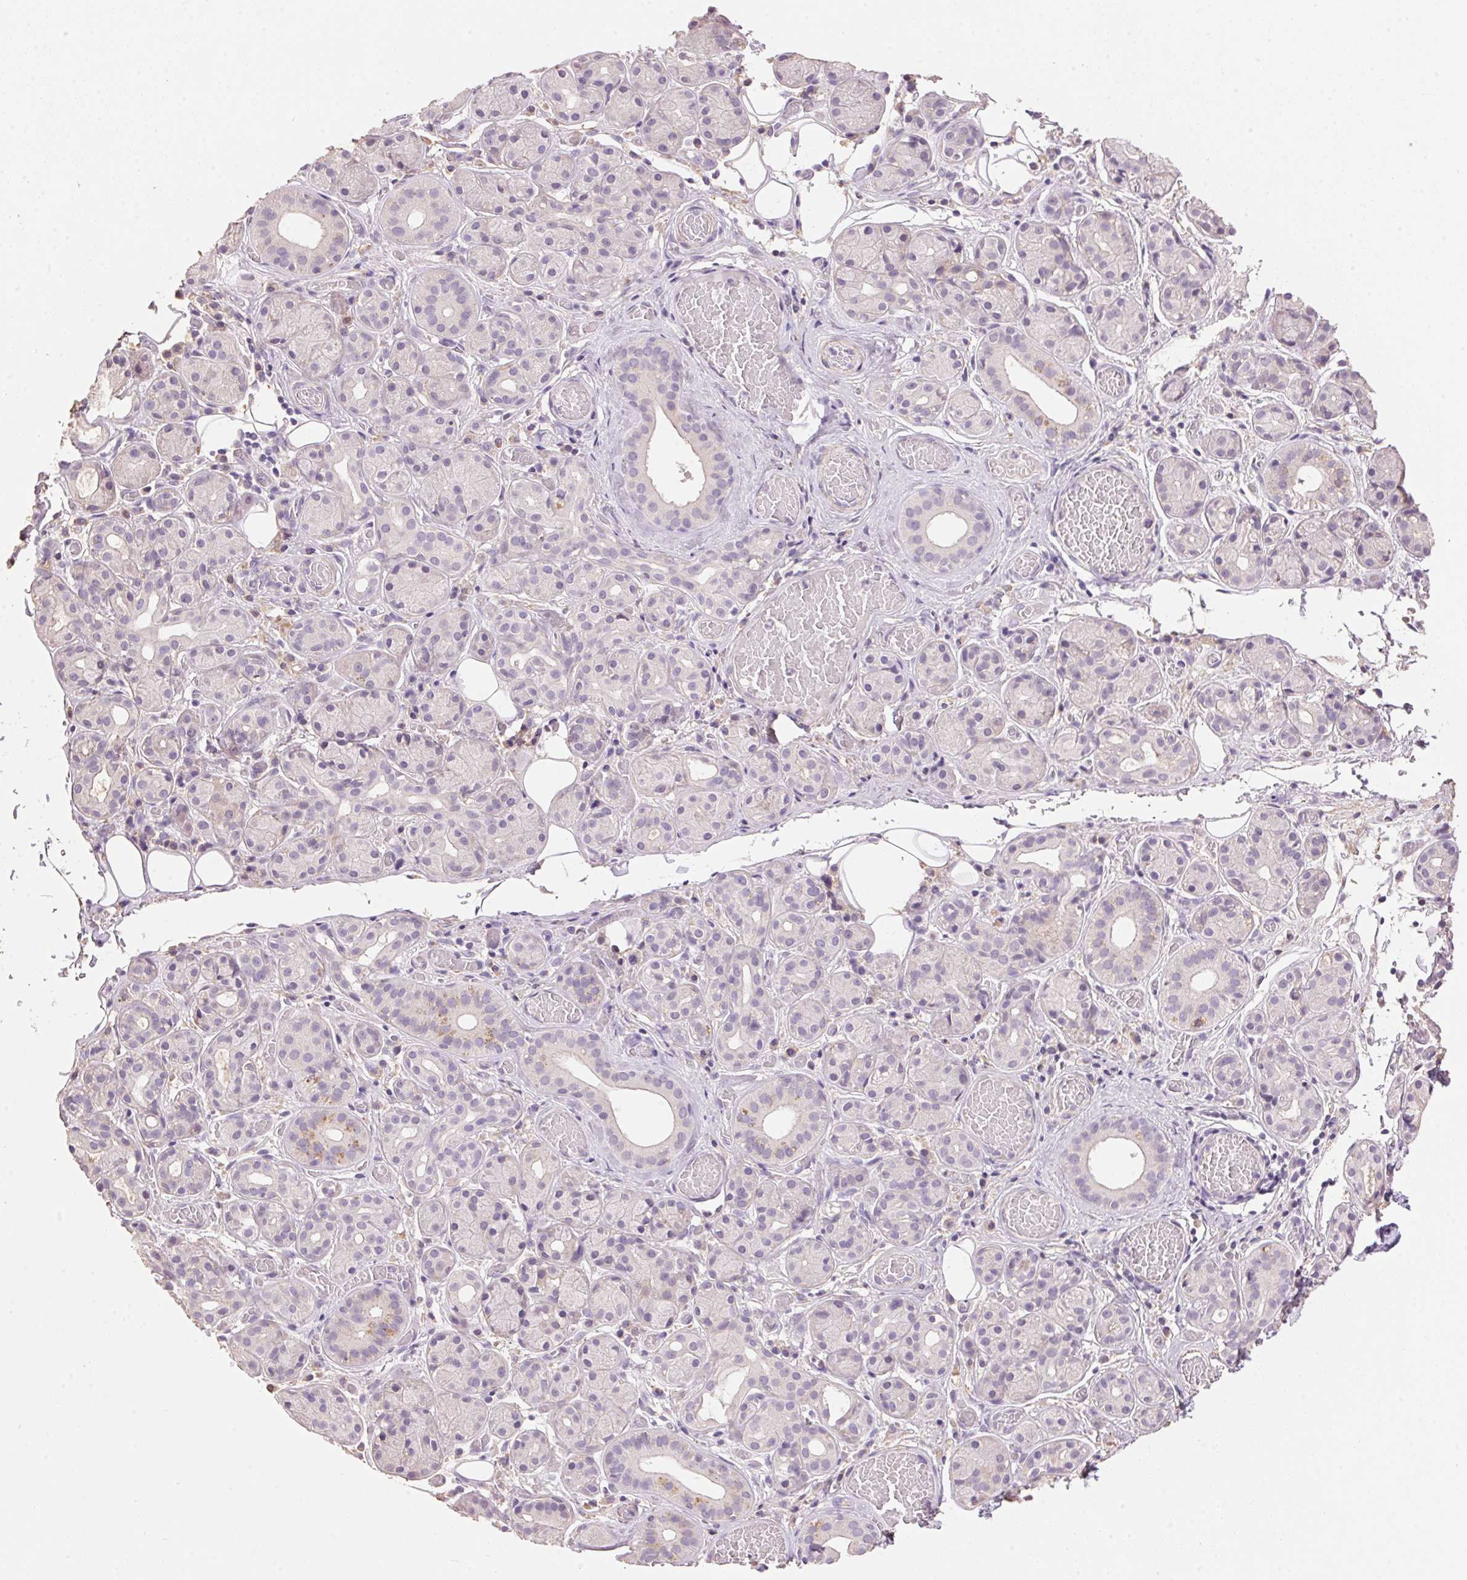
{"staining": {"intensity": "negative", "quantity": "none", "location": "none"}, "tissue": "salivary gland", "cell_type": "Glandular cells", "image_type": "normal", "snomed": [{"axis": "morphology", "description": "Normal tissue, NOS"}, {"axis": "topography", "description": "Salivary gland"}, {"axis": "topography", "description": "Peripheral nerve tissue"}], "caption": "Photomicrograph shows no significant protein expression in glandular cells of normal salivary gland. (Brightfield microscopy of DAB immunohistochemistry (IHC) at high magnification).", "gene": "LYZL6", "patient": {"sex": "male", "age": 71}}